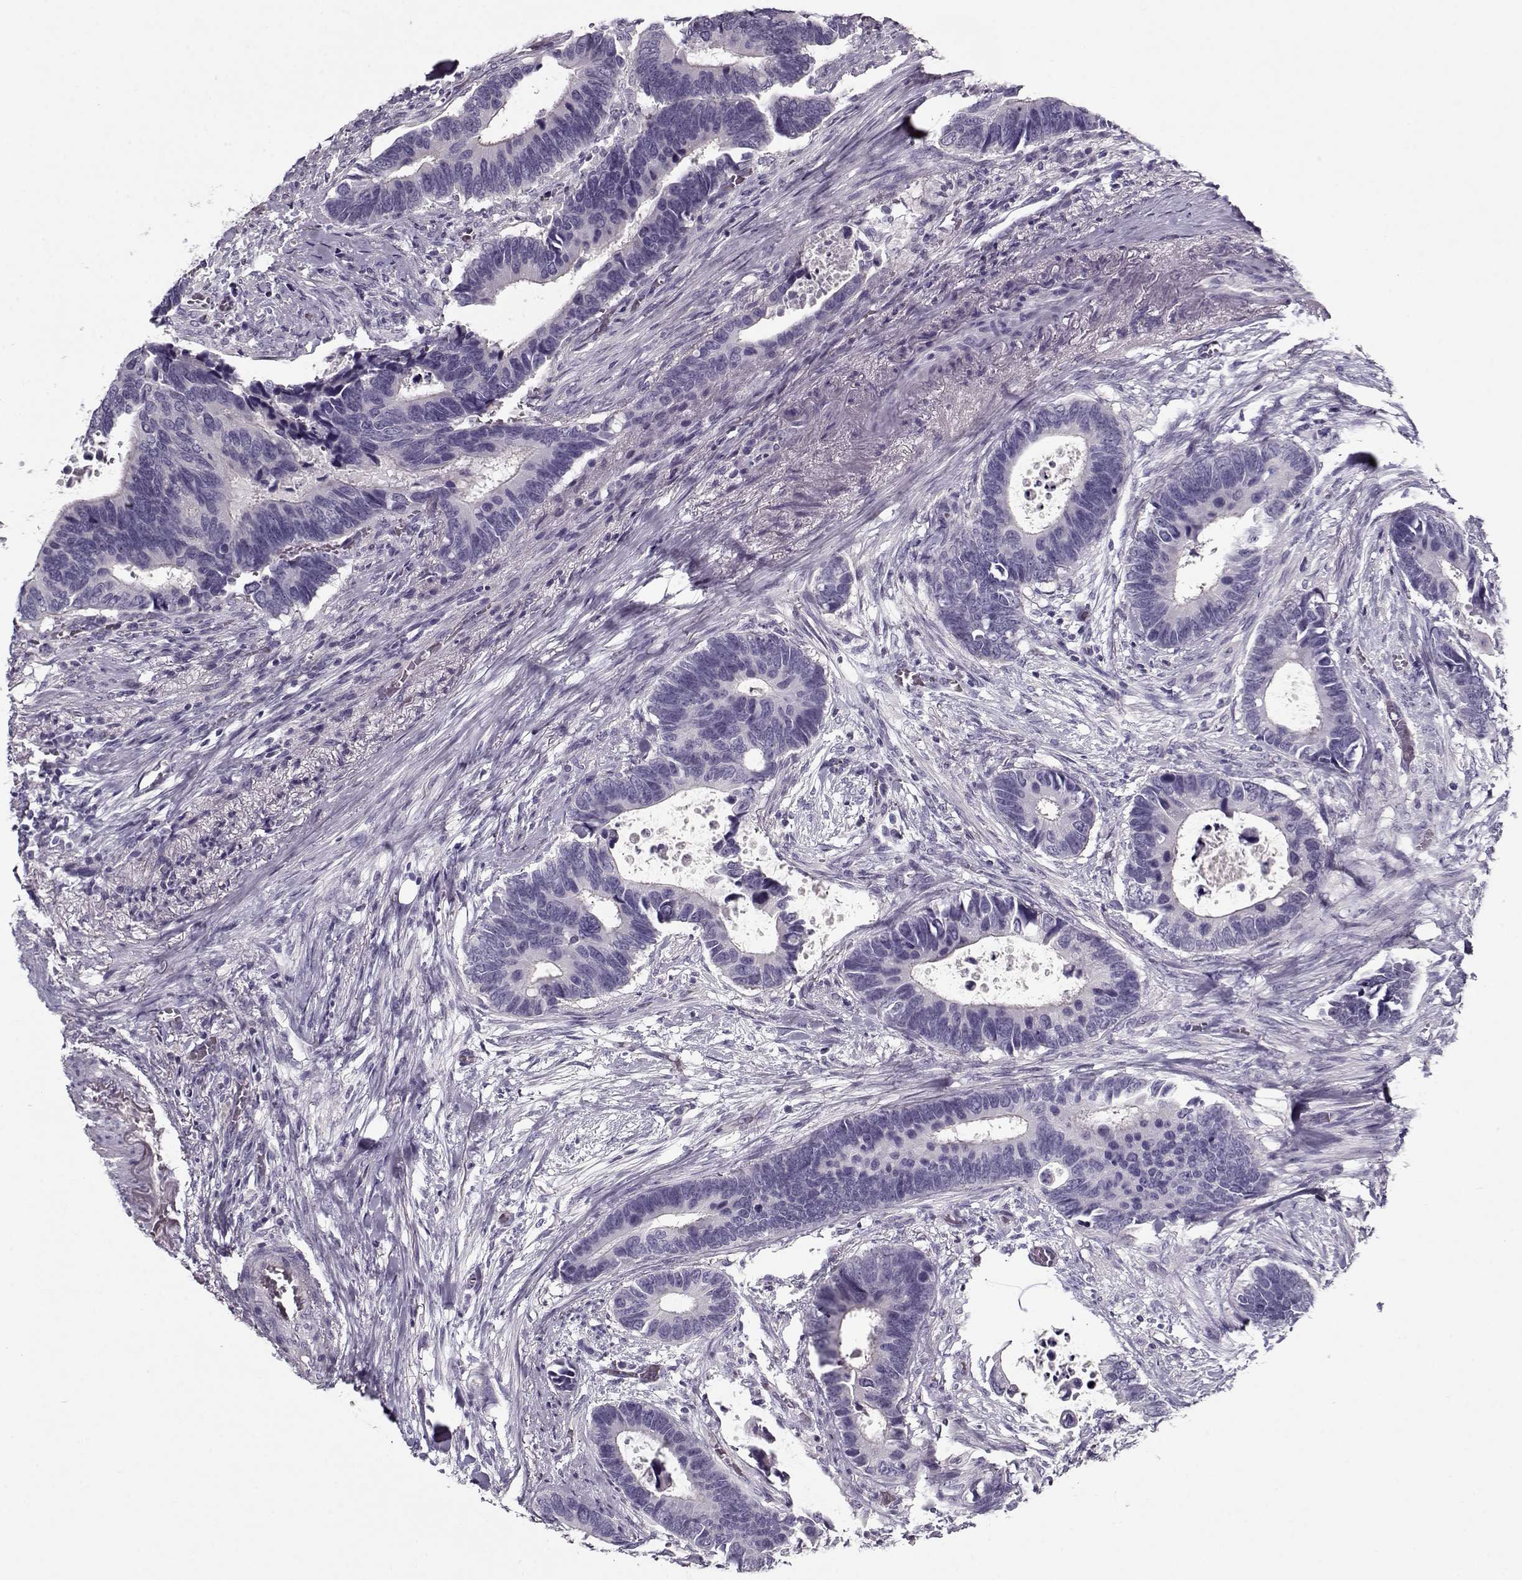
{"staining": {"intensity": "negative", "quantity": "none", "location": "none"}, "tissue": "colorectal cancer", "cell_type": "Tumor cells", "image_type": "cancer", "snomed": [{"axis": "morphology", "description": "Adenocarcinoma, NOS"}, {"axis": "topography", "description": "Colon"}], "caption": "DAB (3,3'-diaminobenzidine) immunohistochemical staining of human colorectal cancer (adenocarcinoma) exhibits no significant positivity in tumor cells. (Stains: DAB IHC with hematoxylin counter stain, Microscopy: brightfield microscopy at high magnification).", "gene": "CCDC136", "patient": {"sex": "male", "age": 49}}